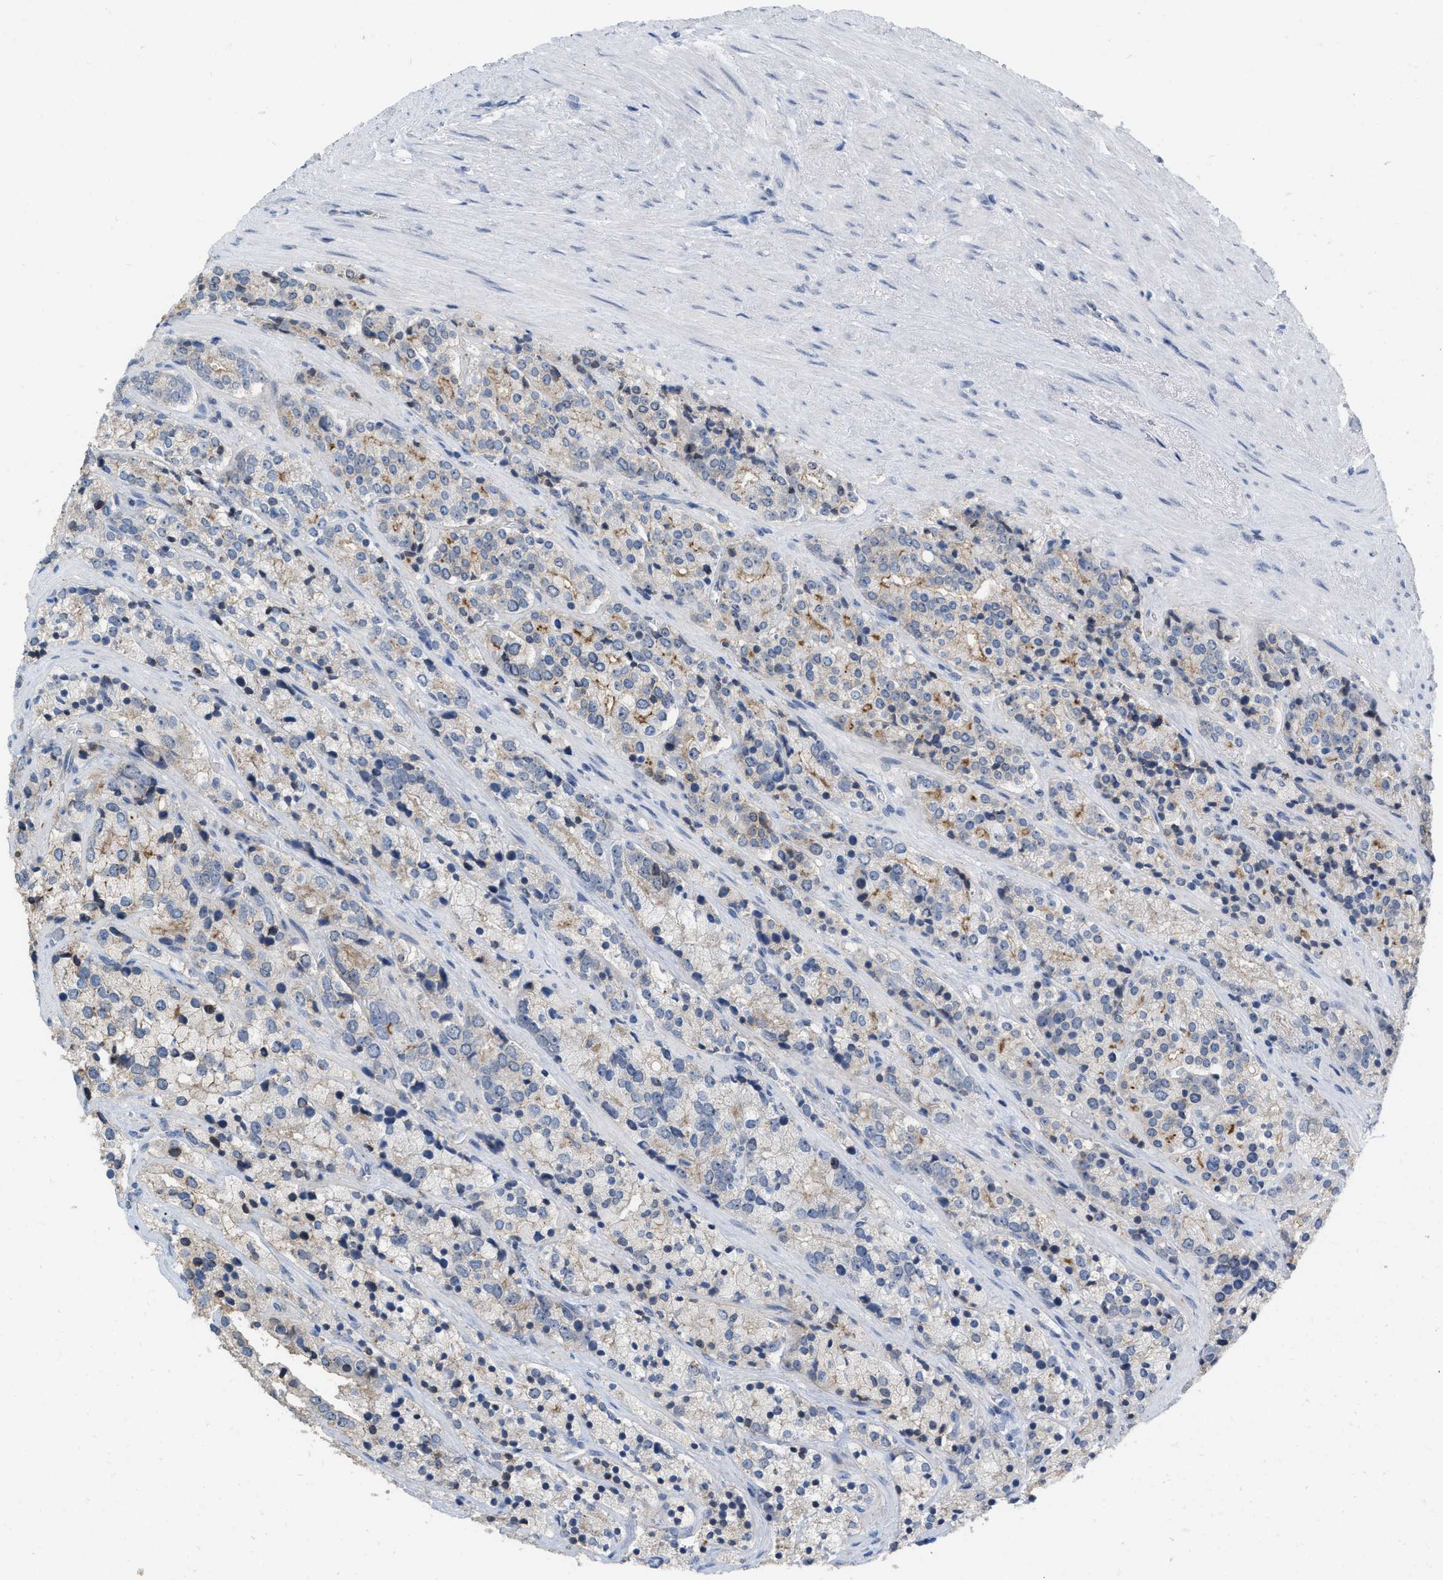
{"staining": {"intensity": "moderate", "quantity": "25%-75%", "location": "cytoplasmic/membranous"}, "tissue": "prostate cancer", "cell_type": "Tumor cells", "image_type": "cancer", "snomed": [{"axis": "morphology", "description": "Adenocarcinoma, High grade"}, {"axis": "topography", "description": "Prostate"}], "caption": "There is medium levels of moderate cytoplasmic/membranous expression in tumor cells of prostate high-grade adenocarcinoma, as demonstrated by immunohistochemical staining (brown color).", "gene": "BAIAP2L1", "patient": {"sex": "male", "age": 71}}